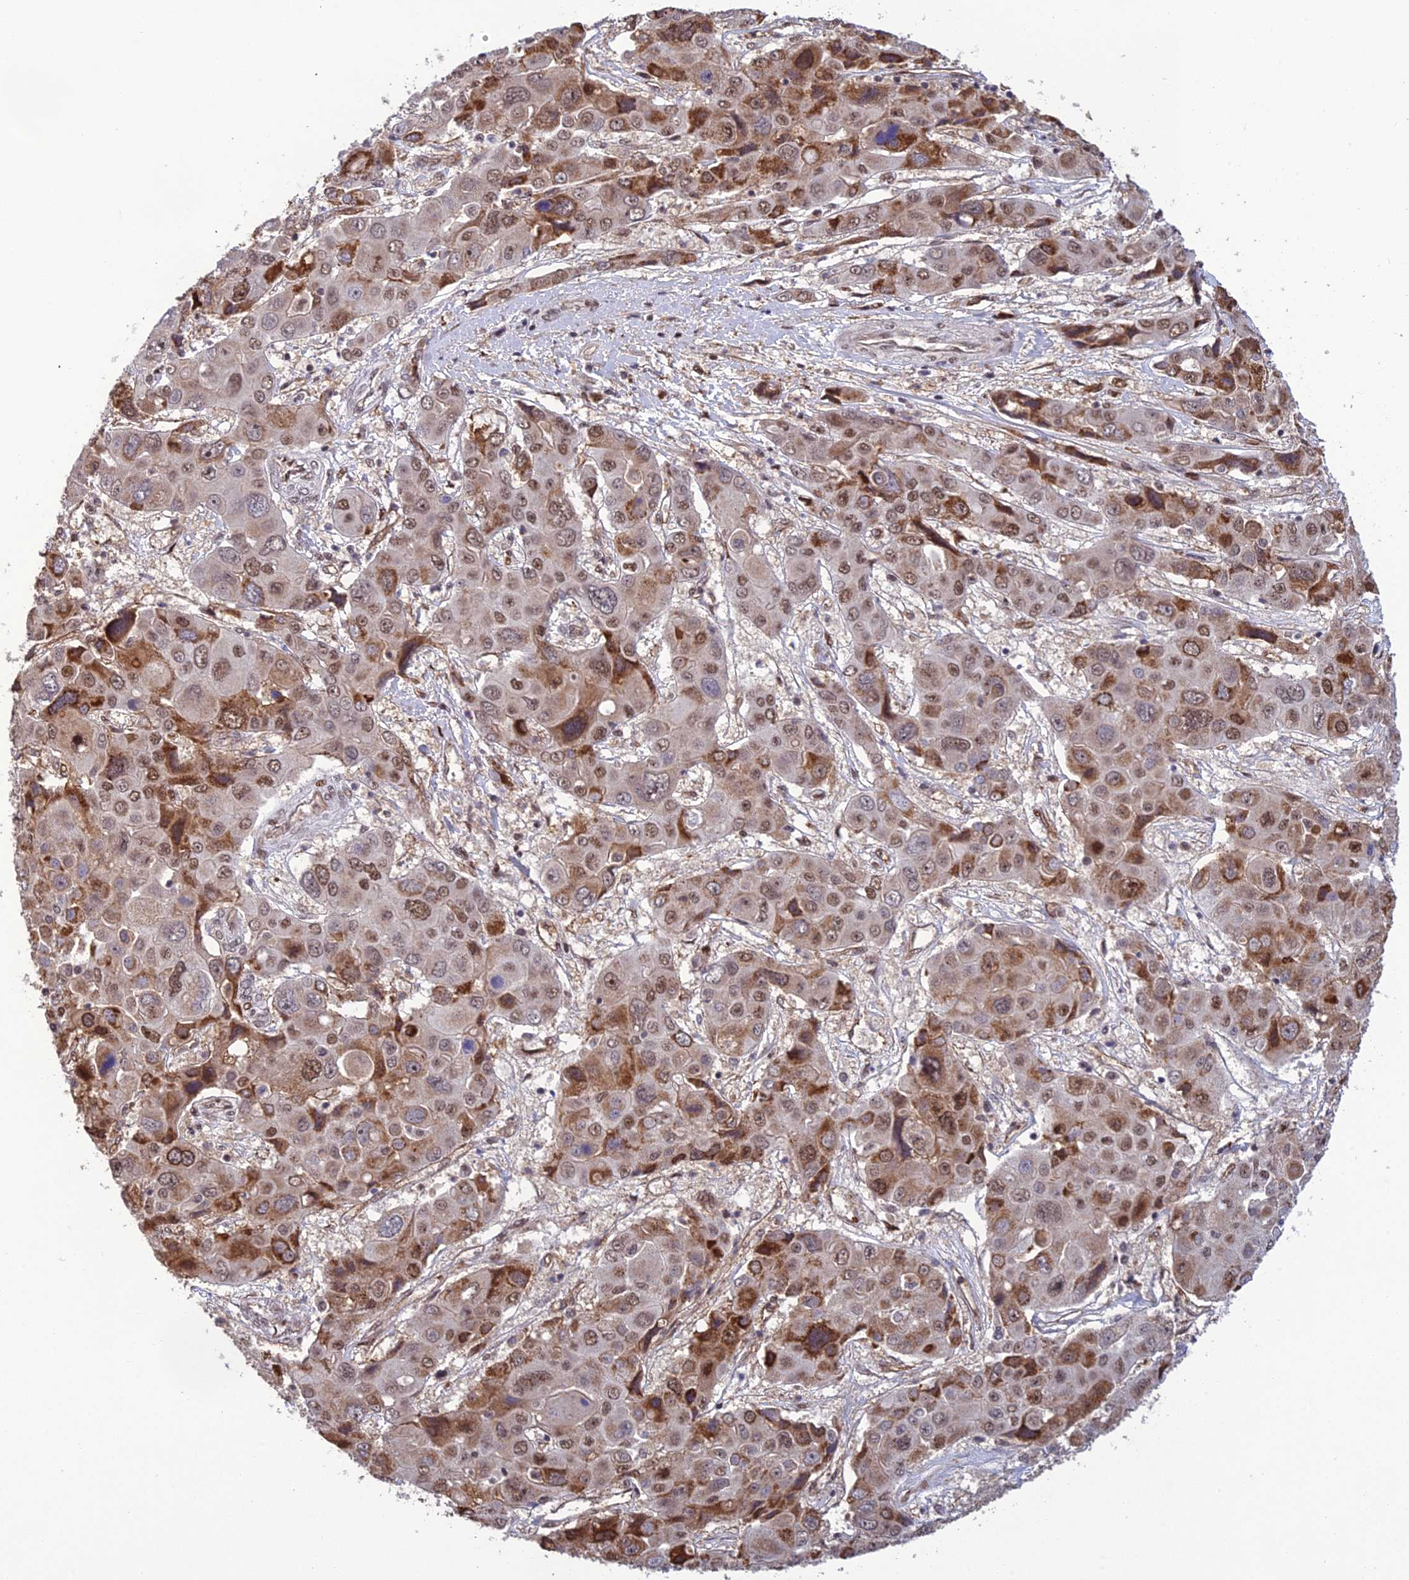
{"staining": {"intensity": "moderate", "quantity": ">75%", "location": "cytoplasmic/membranous,nuclear"}, "tissue": "liver cancer", "cell_type": "Tumor cells", "image_type": "cancer", "snomed": [{"axis": "morphology", "description": "Cholangiocarcinoma"}, {"axis": "topography", "description": "Liver"}], "caption": "Liver cholangiocarcinoma was stained to show a protein in brown. There is medium levels of moderate cytoplasmic/membranous and nuclear staining in approximately >75% of tumor cells.", "gene": "RANBP3", "patient": {"sex": "male", "age": 67}}